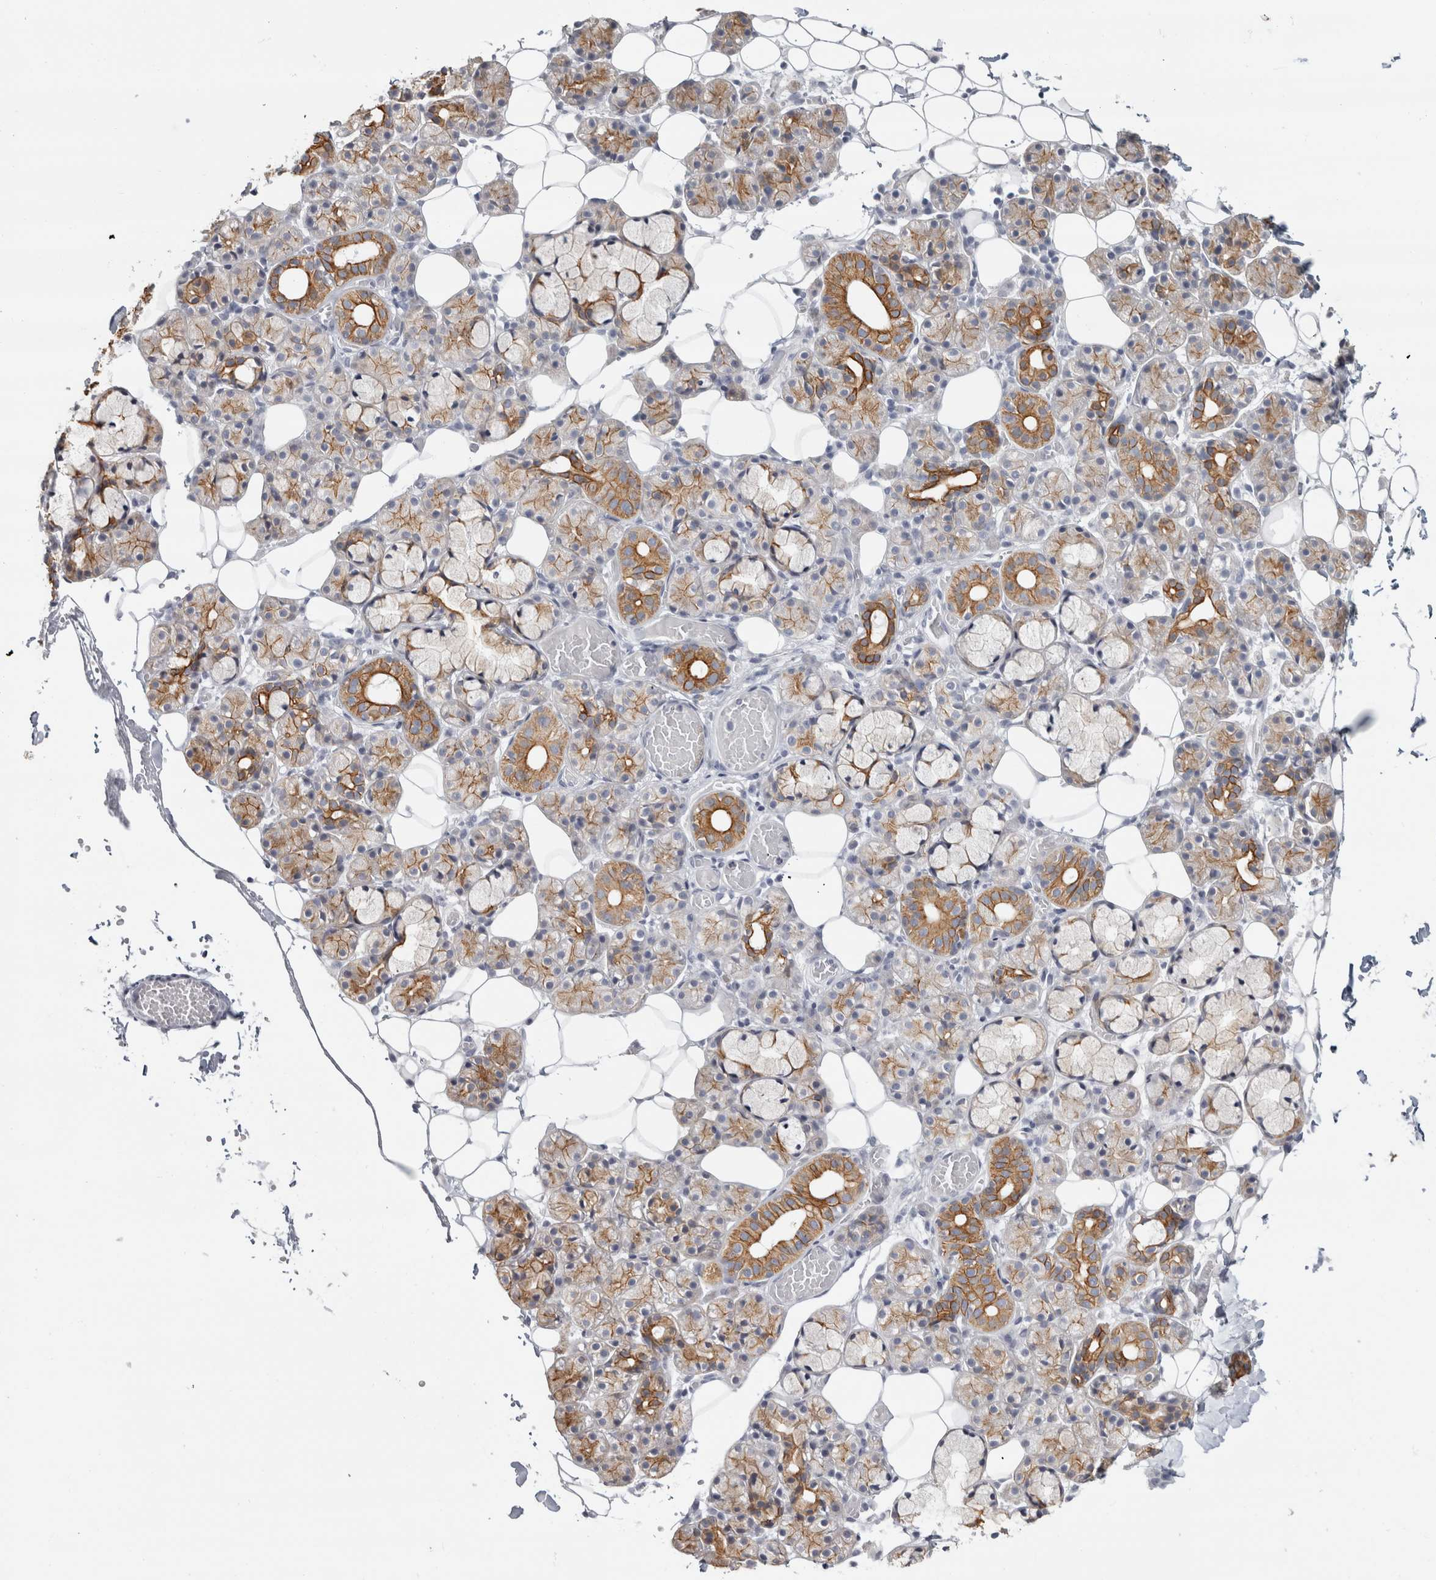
{"staining": {"intensity": "moderate", "quantity": "25%-75%", "location": "cytoplasmic/membranous"}, "tissue": "salivary gland", "cell_type": "Glandular cells", "image_type": "normal", "snomed": [{"axis": "morphology", "description": "Normal tissue, NOS"}, {"axis": "topography", "description": "Salivary gland"}], "caption": "There is medium levels of moderate cytoplasmic/membranous expression in glandular cells of unremarkable salivary gland, as demonstrated by immunohistochemical staining (brown color).", "gene": "RPH3AL", "patient": {"sex": "male", "age": 63}}